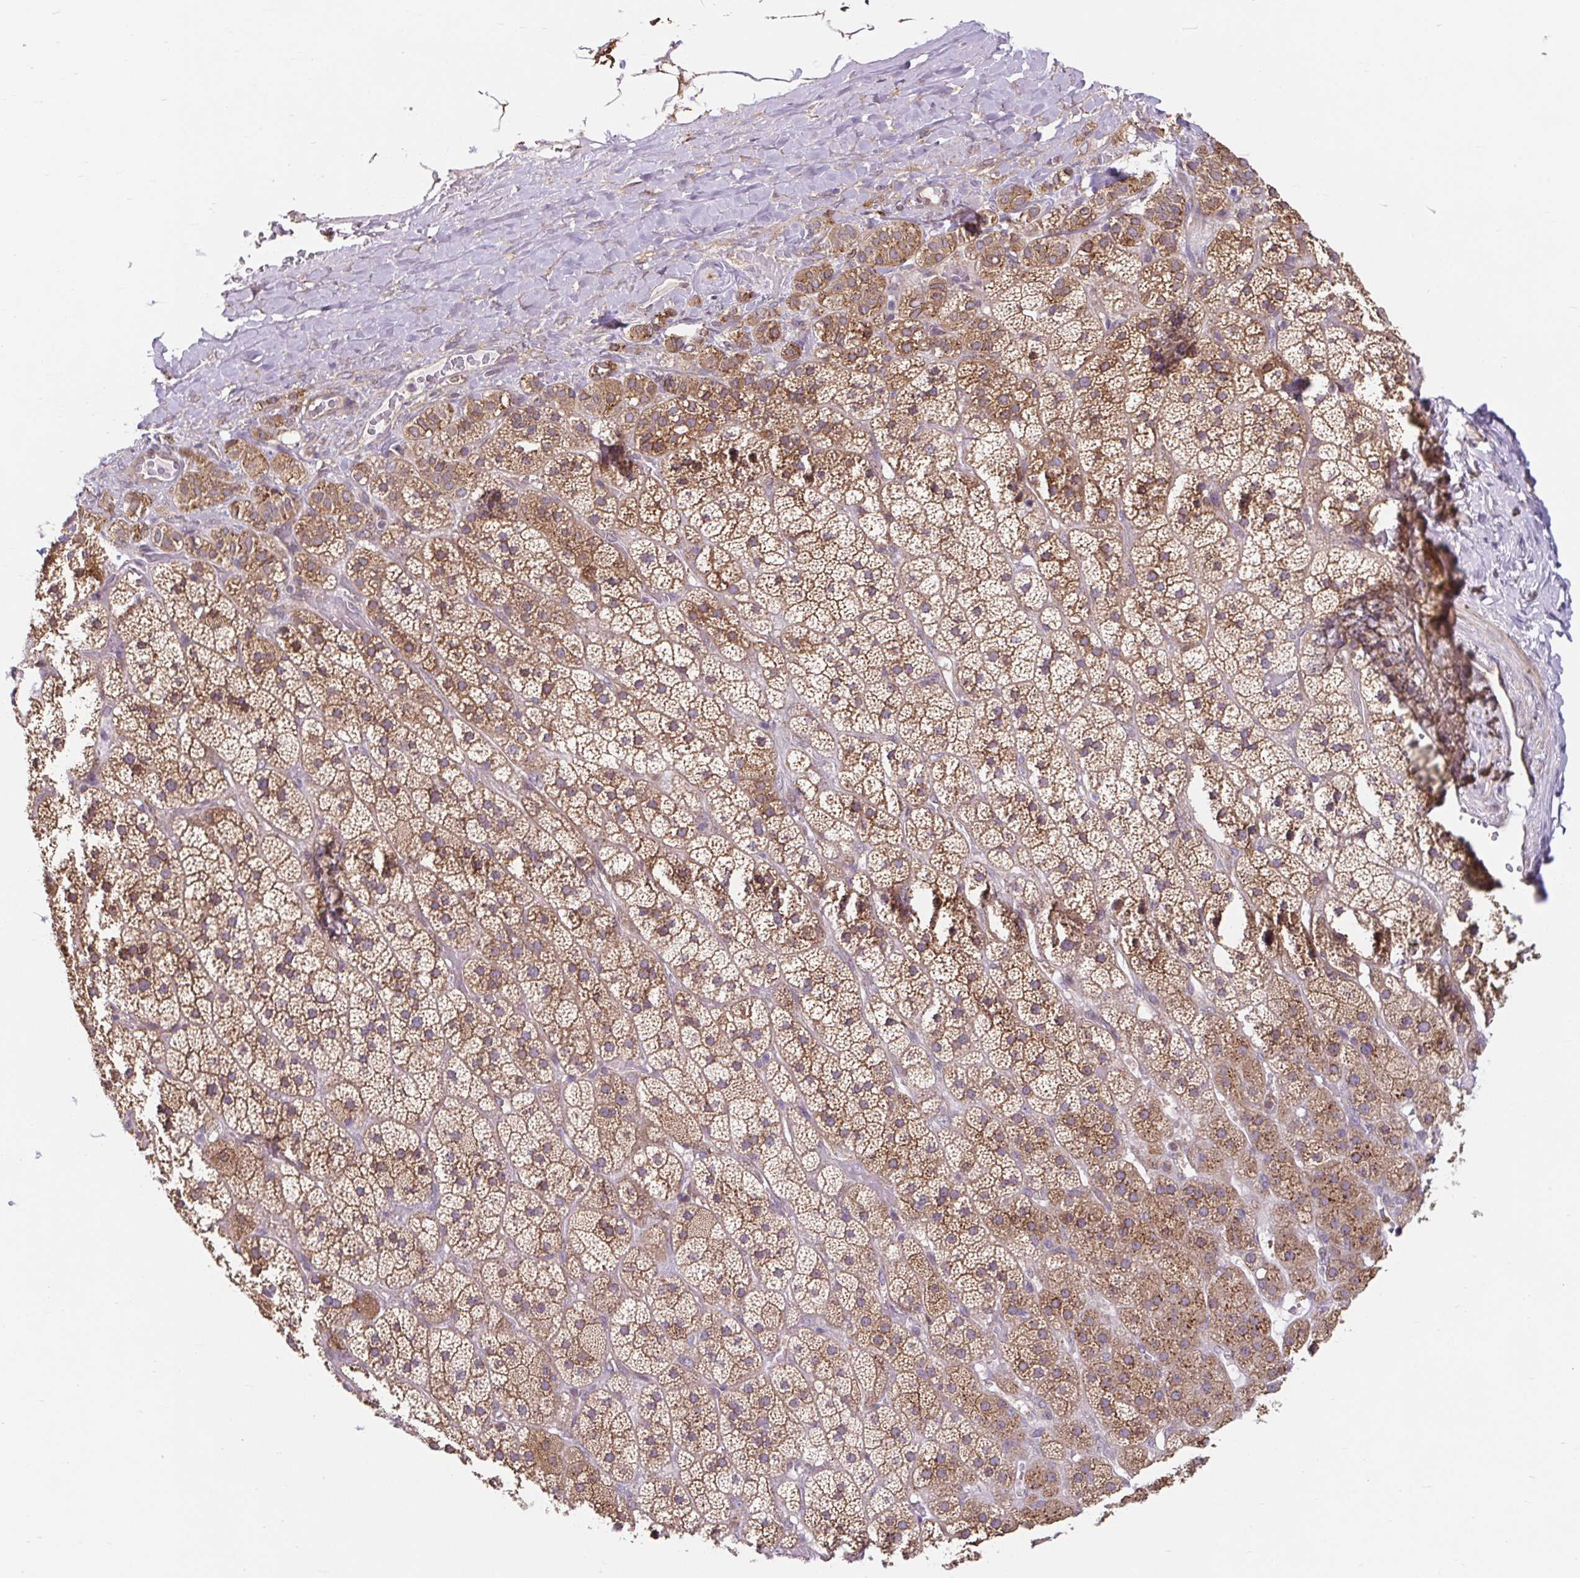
{"staining": {"intensity": "moderate", "quantity": ">75%", "location": "cytoplasmic/membranous"}, "tissue": "adrenal gland", "cell_type": "Glandular cells", "image_type": "normal", "snomed": [{"axis": "morphology", "description": "Normal tissue, NOS"}, {"axis": "topography", "description": "Adrenal gland"}], "caption": "Immunohistochemical staining of benign human adrenal gland displays moderate cytoplasmic/membranous protein staining in about >75% of glandular cells.", "gene": "LYPD5", "patient": {"sex": "male", "age": 57}}